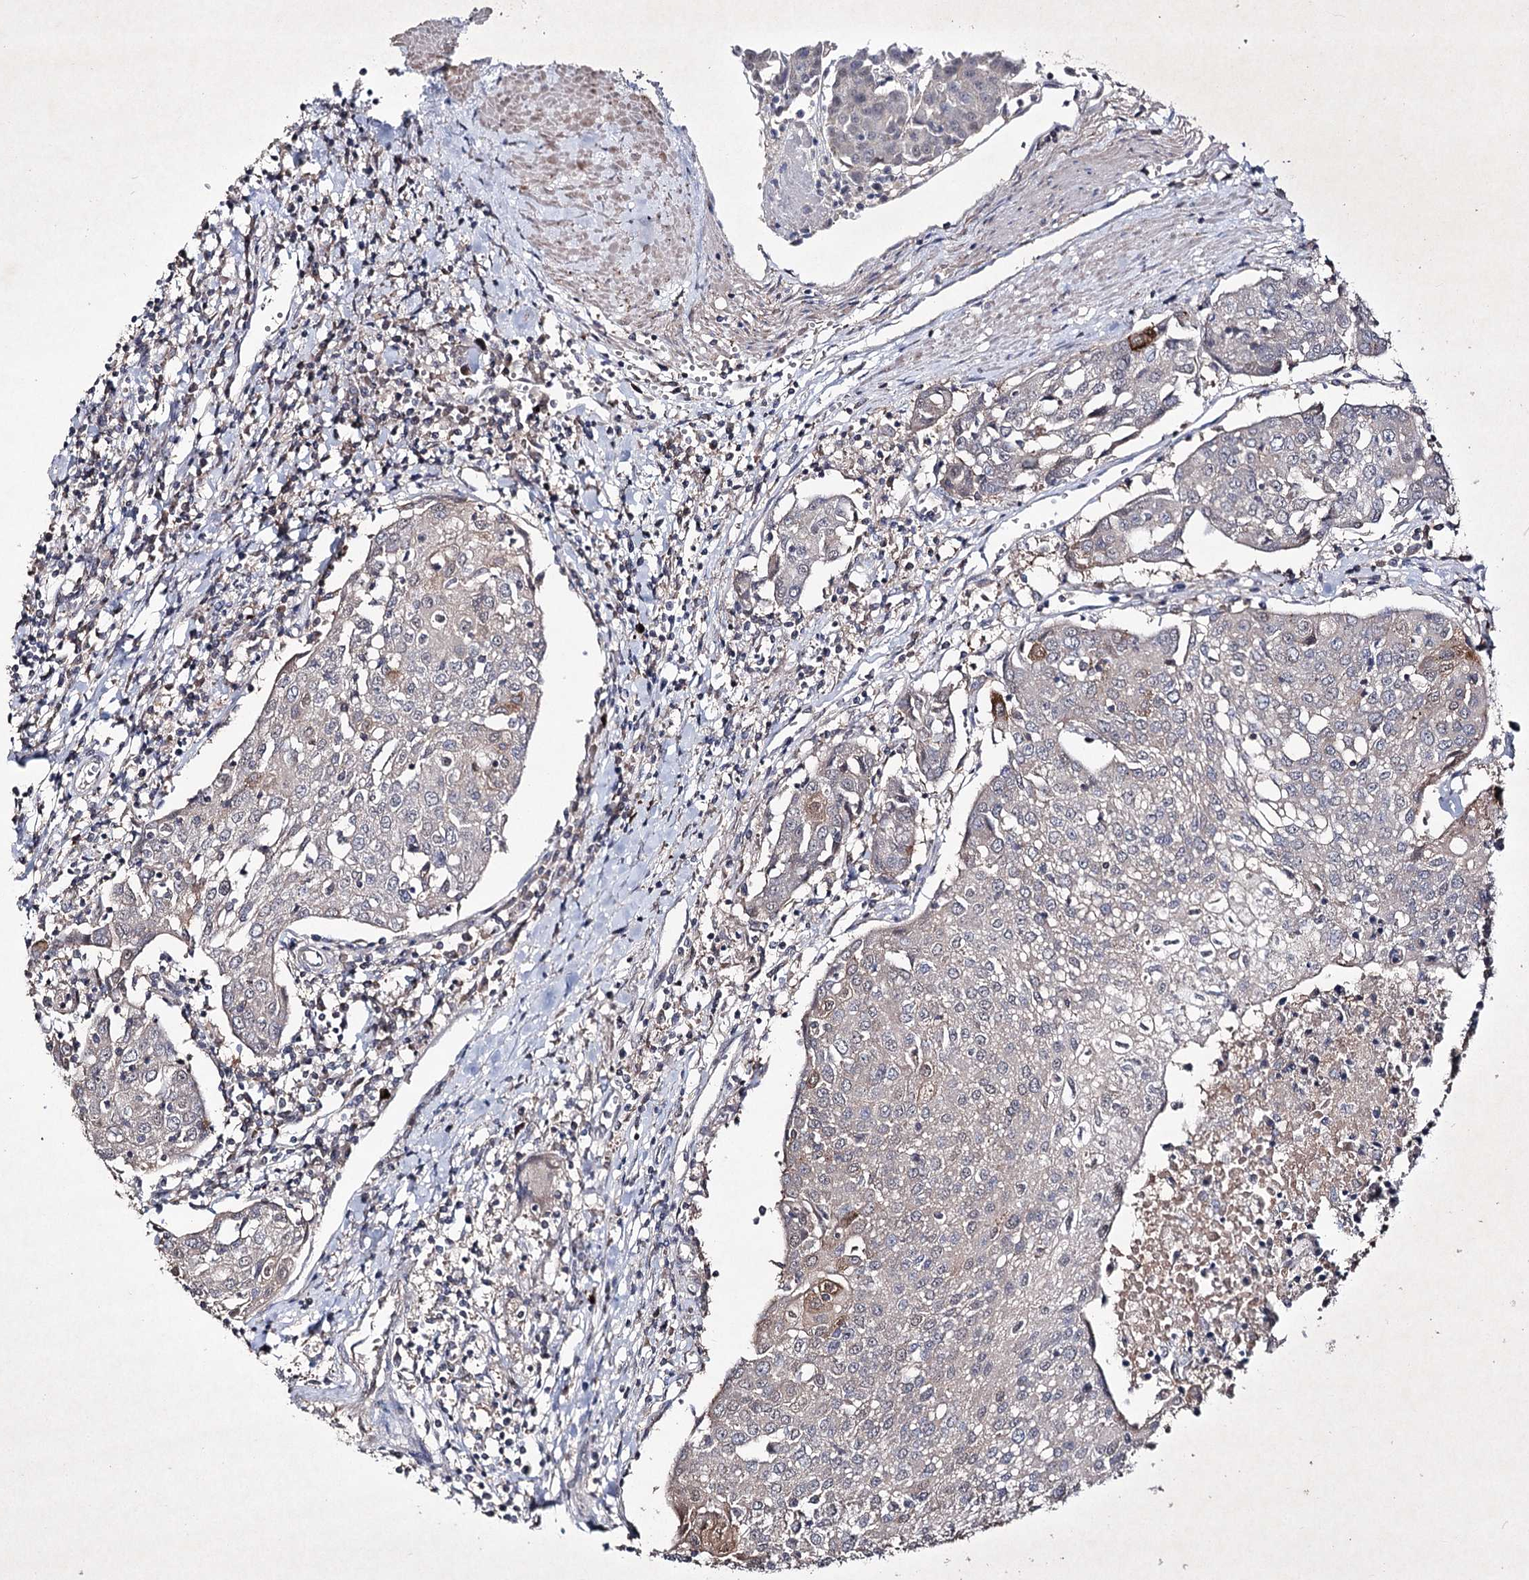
{"staining": {"intensity": "negative", "quantity": "none", "location": "none"}, "tissue": "urothelial cancer", "cell_type": "Tumor cells", "image_type": "cancer", "snomed": [{"axis": "morphology", "description": "Urothelial carcinoma, High grade"}, {"axis": "topography", "description": "Urinary bladder"}], "caption": "There is no significant expression in tumor cells of urothelial carcinoma (high-grade).", "gene": "SEMA4G", "patient": {"sex": "female", "age": 85}}